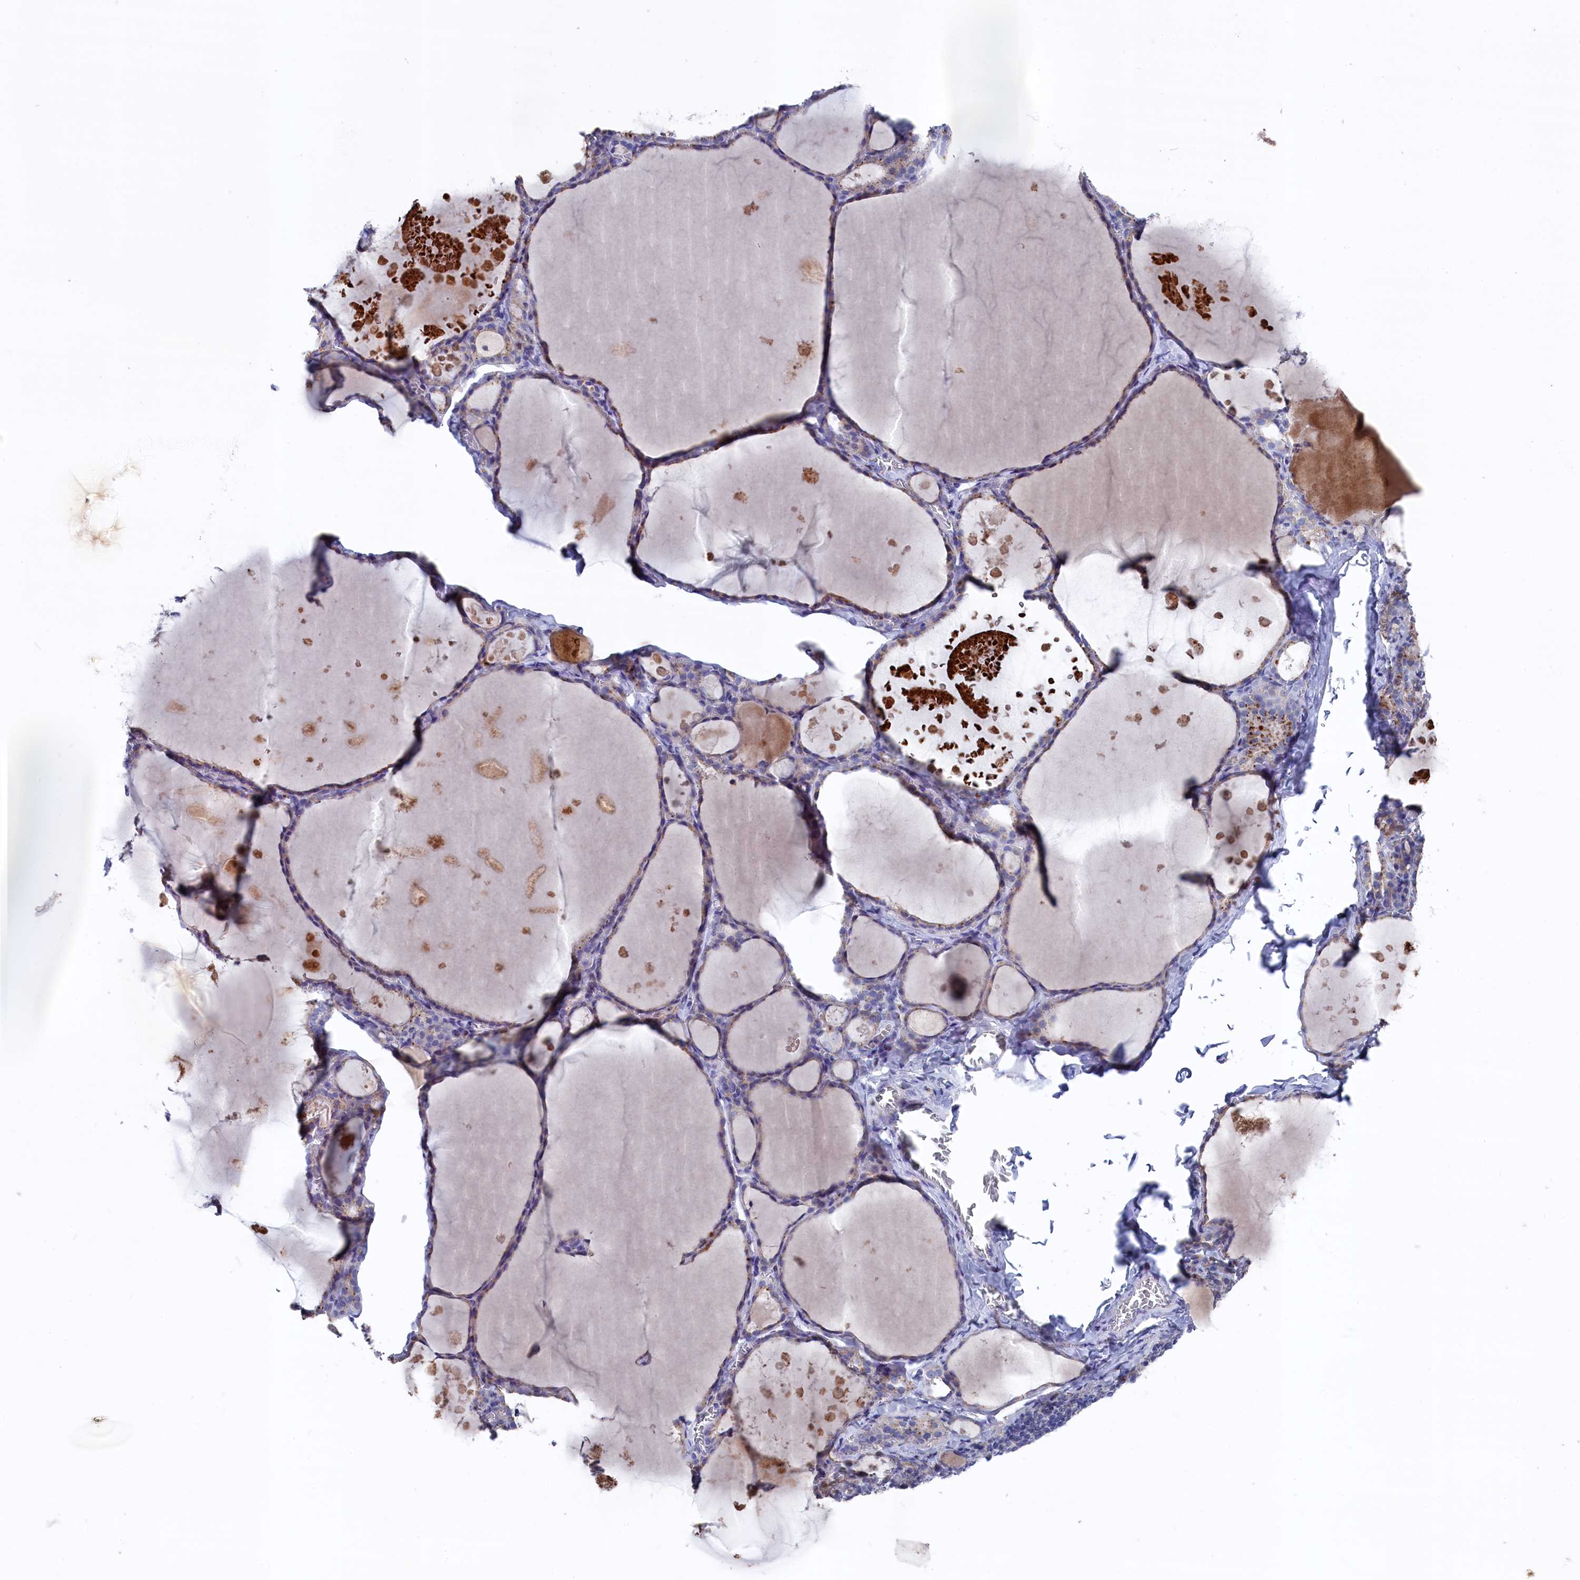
{"staining": {"intensity": "moderate", "quantity": "<25%", "location": "cytoplasmic/membranous"}, "tissue": "thyroid gland", "cell_type": "Glandular cells", "image_type": "normal", "snomed": [{"axis": "morphology", "description": "Normal tissue, NOS"}, {"axis": "topography", "description": "Thyroid gland"}], "caption": "This image exhibits immunohistochemistry staining of unremarkable human thyroid gland, with low moderate cytoplasmic/membranous positivity in approximately <25% of glandular cells.", "gene": "GPR108", "patient": {"sex": "male", "age": 56}}